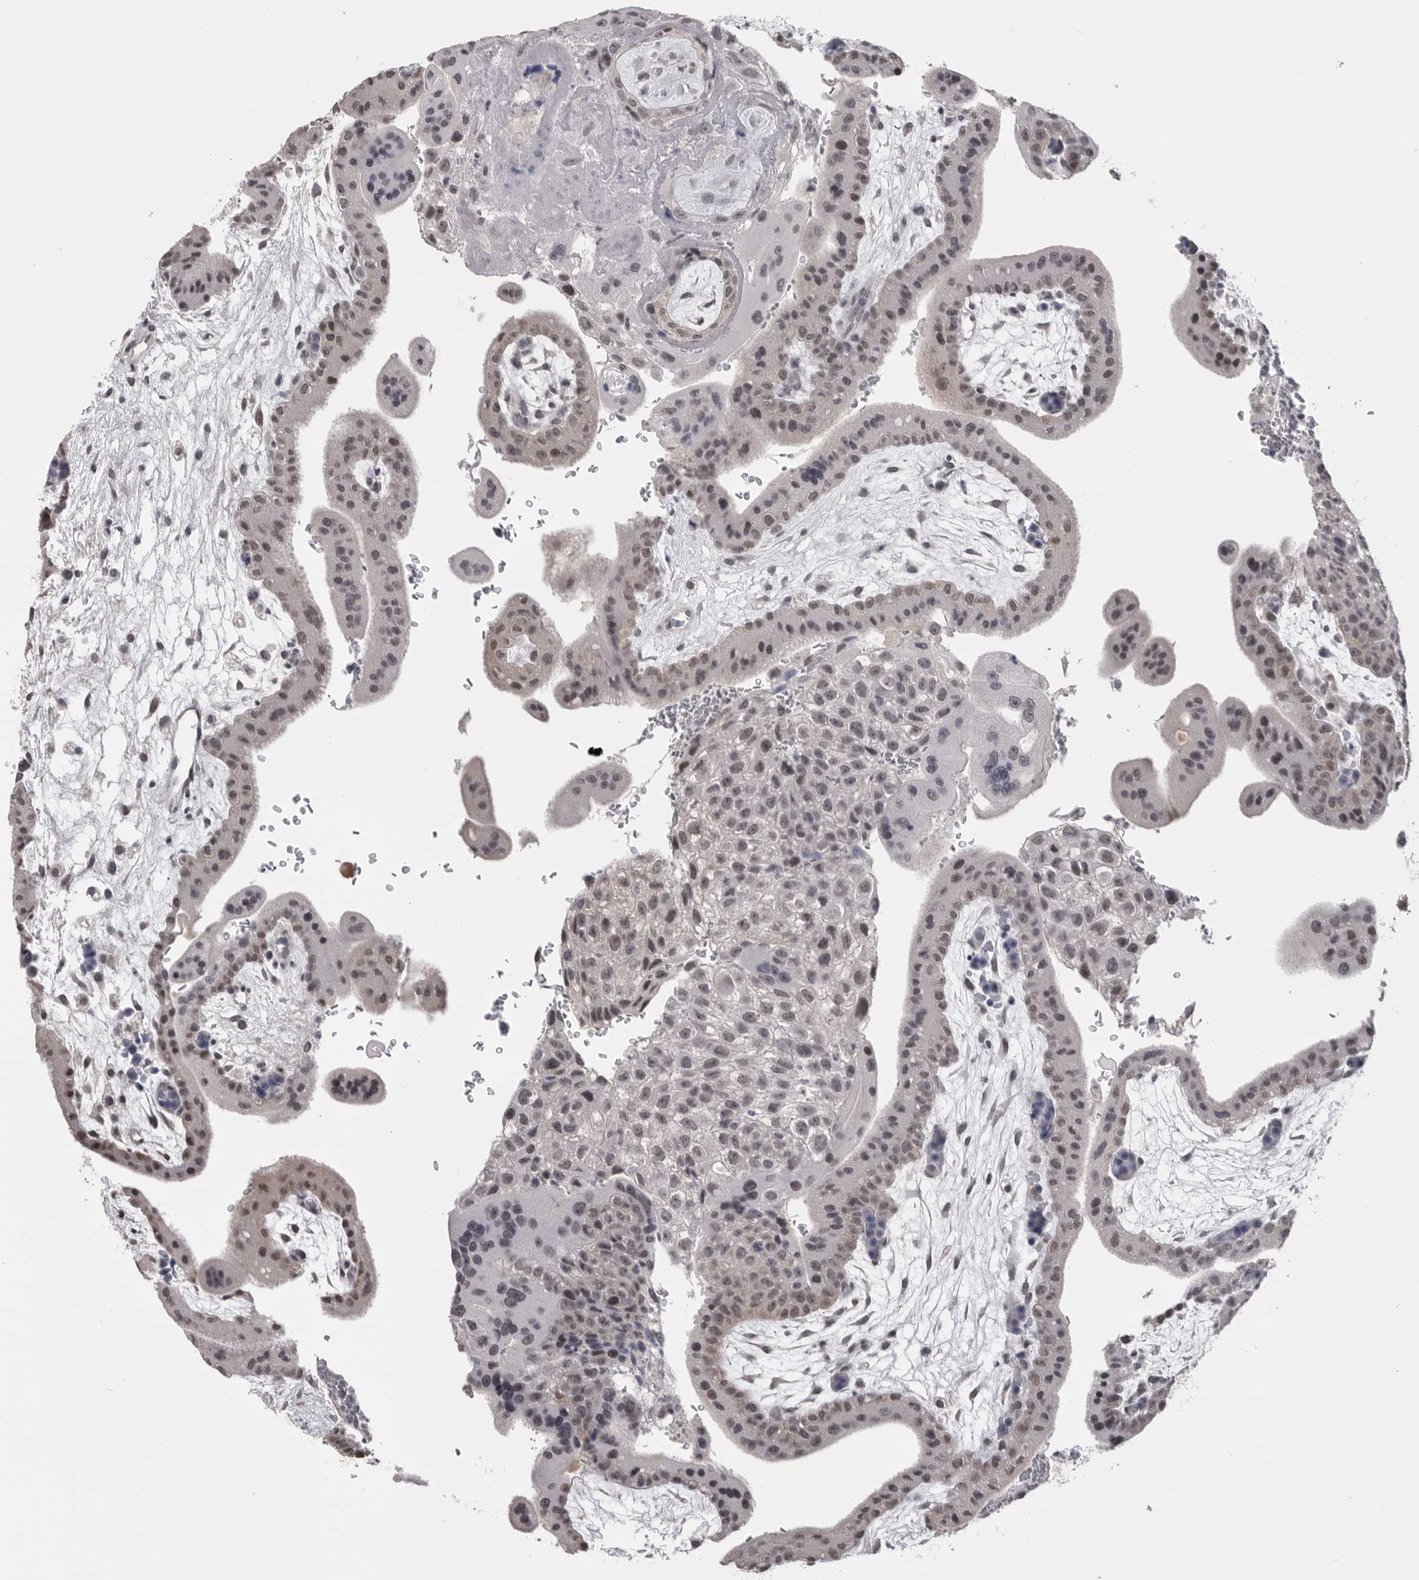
{"staining": {"intensity": "weak", "quantity": ">75%", "location": "nuclear"}, "tissue": "placenta", "cell_type": "Trophoblastic cells", "image_type": "normal", "snomed": [{"axis": "morphology", "description": "Normal tissue, NOS"}, {"axis": "topography", "description": "Placenta"}], "caption": "This is an image of immunohistochemistry (IHC) staining of benign placenta, which shows weak positivity in the nuclear of trophoblastic cells.", "gene": "DLG2", "patient": {"sex": "female", "age": 35}}